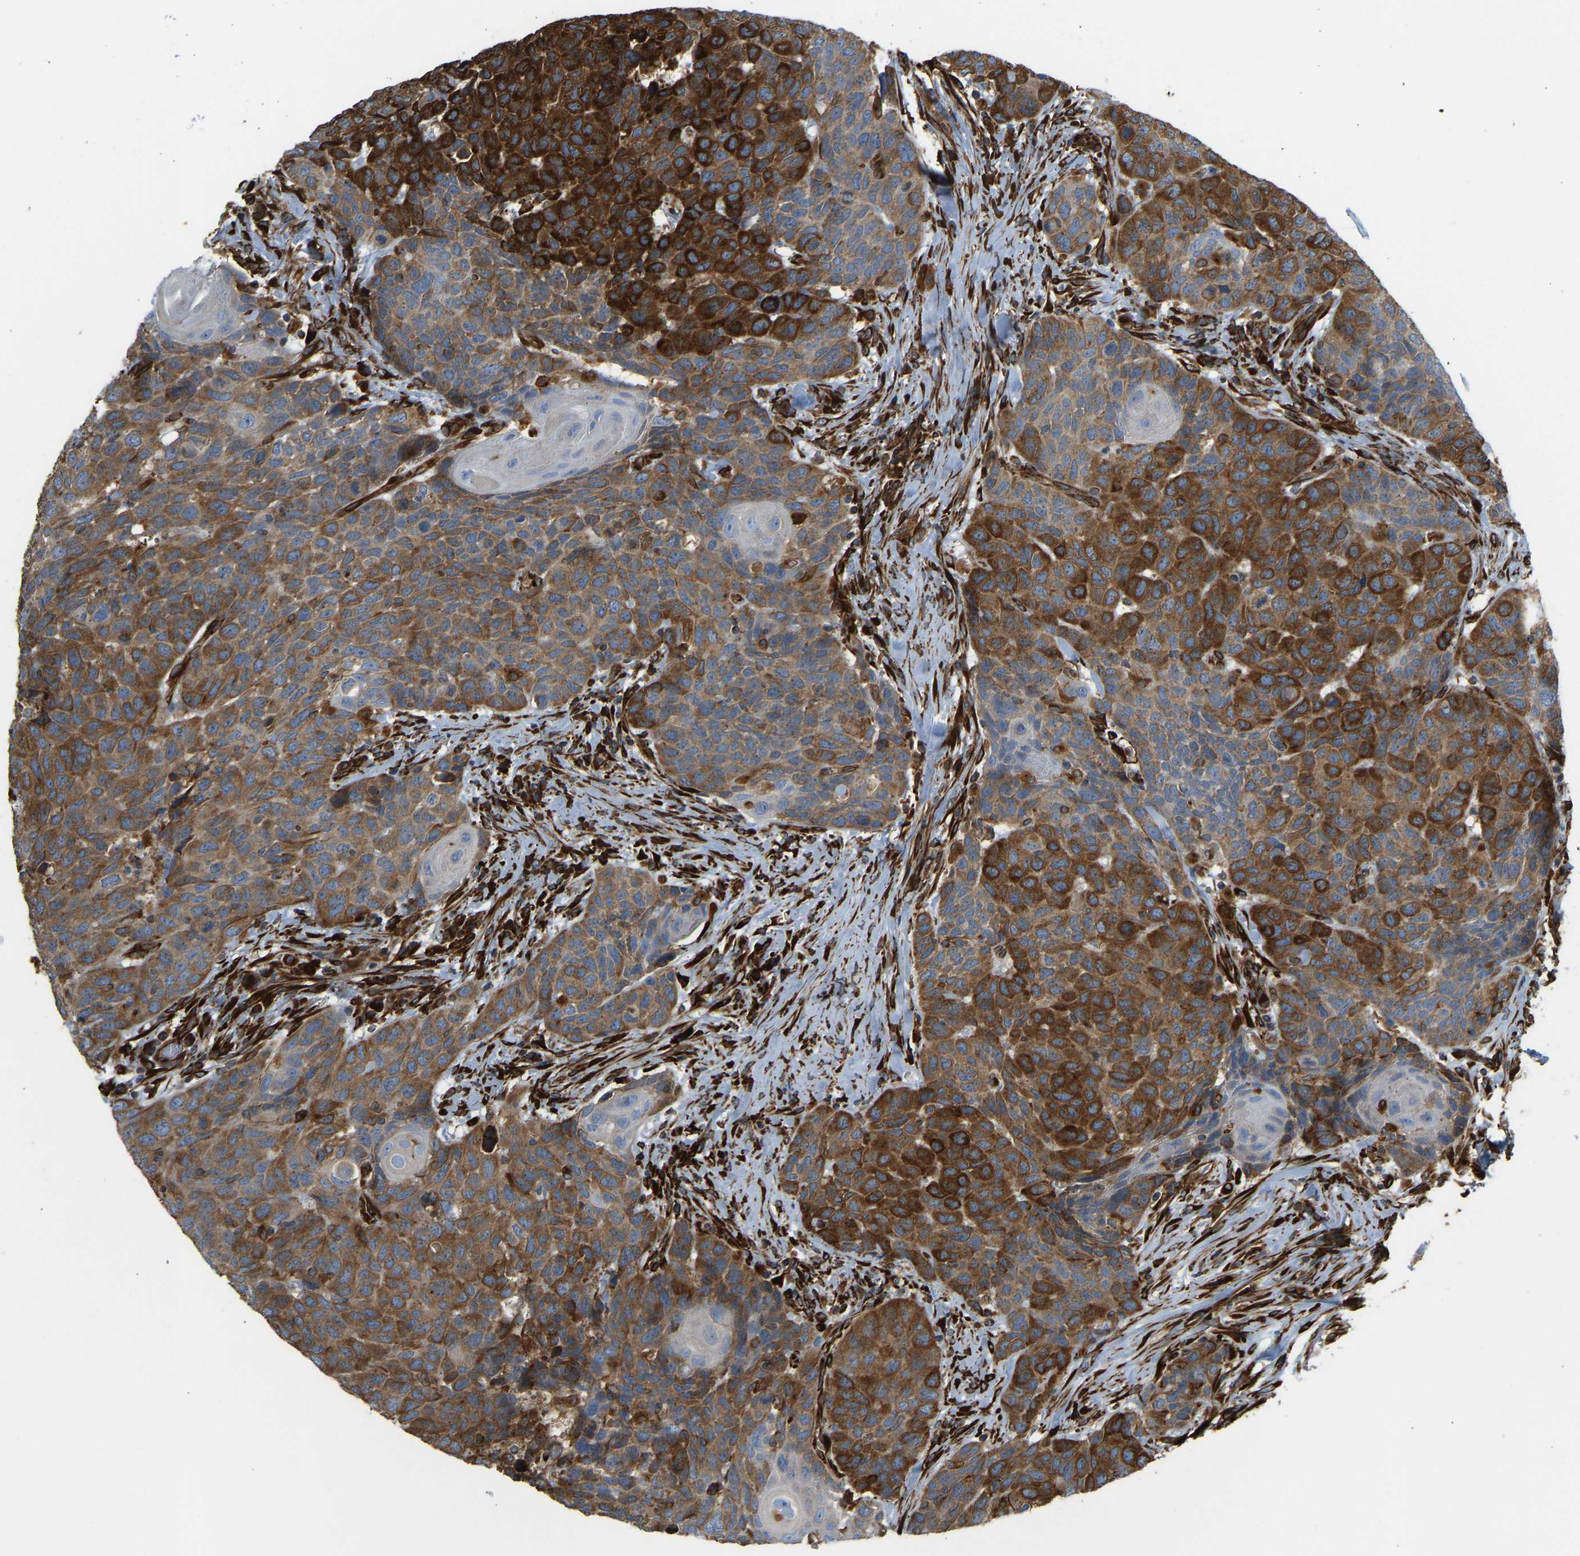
{"staining": {"intensity": "strong", "quantity": ">75%", "location": "cytoplasmic/membranous"}, "tissue": "head and neck cancer", "cell_type": "Tumor cells", "image_type": "cancer", "snomed": [{"axis": "morphology", "description": "Squamous cell carcinoma, NOS"}, {"axis": "topography", "description": "Head-Neck"}], "caption": "Human head and neck cancer (squamous cell carcinoma) stained for a protein (brown) shows strong cytoplasmic/membranous positive expression in about >75% of tumor cells.", "gene": "BEX3", "patient": {"sex": "male", "age": 66}}